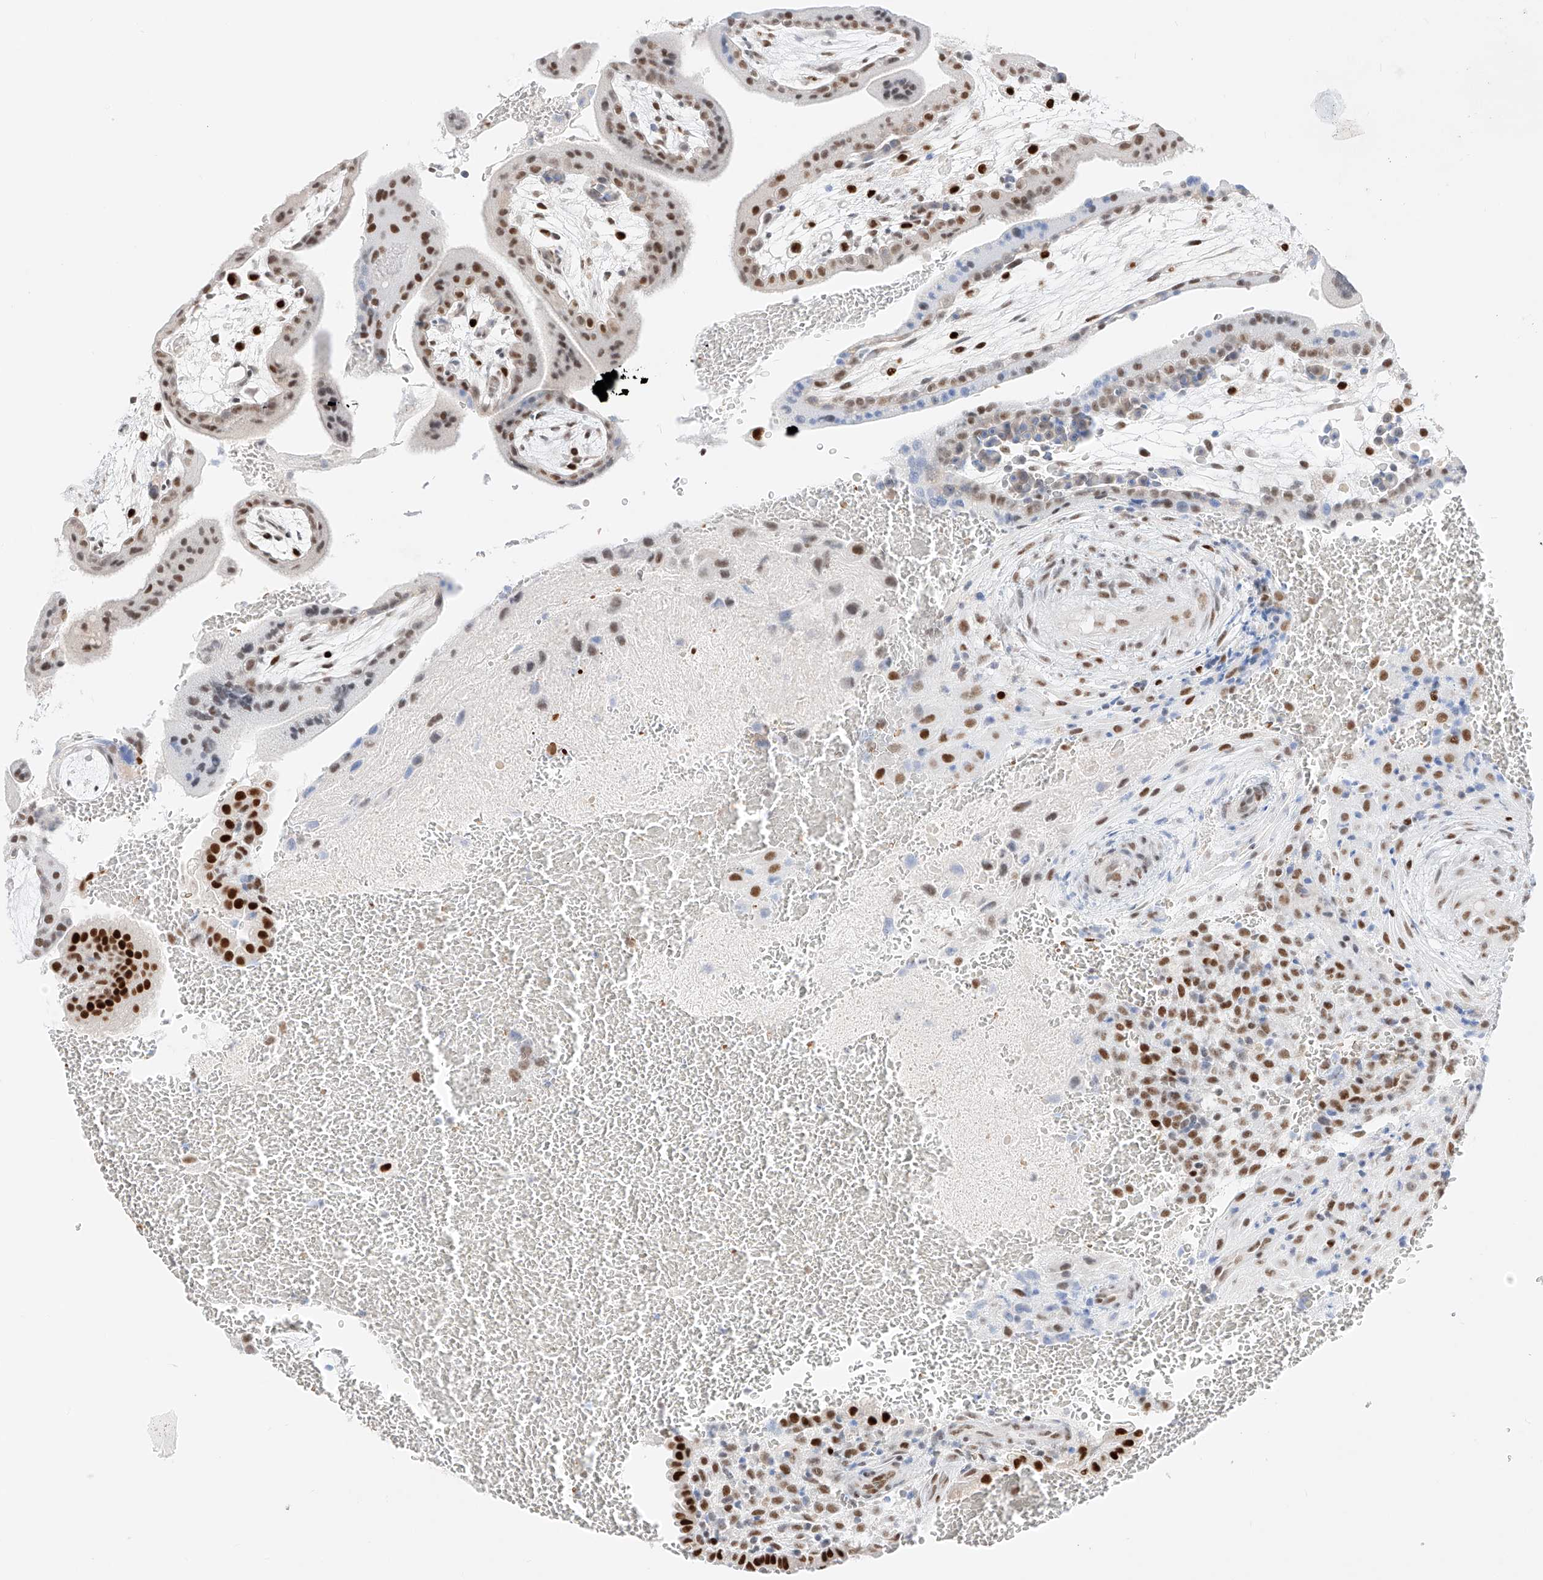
{"staining": {"intensity": "moderate", "quantity": ">75%", "location": "nuclear"}, "tissue": "placenta", "cell_type": "Decidual cells", "image_type": "normal", "snomed": [{"axis": "morphology", "description": "Normal tissue, NOS"}, {"axis": "topography", "description": "Placenta"}], "caption": "High-magnification brightfield microscopy of normal placenta stained with DAB (3,3'-diaminobenzidine) (brown) and counterstained with hematoxylin (blue). decidual cells exhibit moderate nuclear staining is present in about>75% of cells. Nuclei are stained in blue.", "gene": "APIP", "patient": {"sex": "female", "age": 35}}